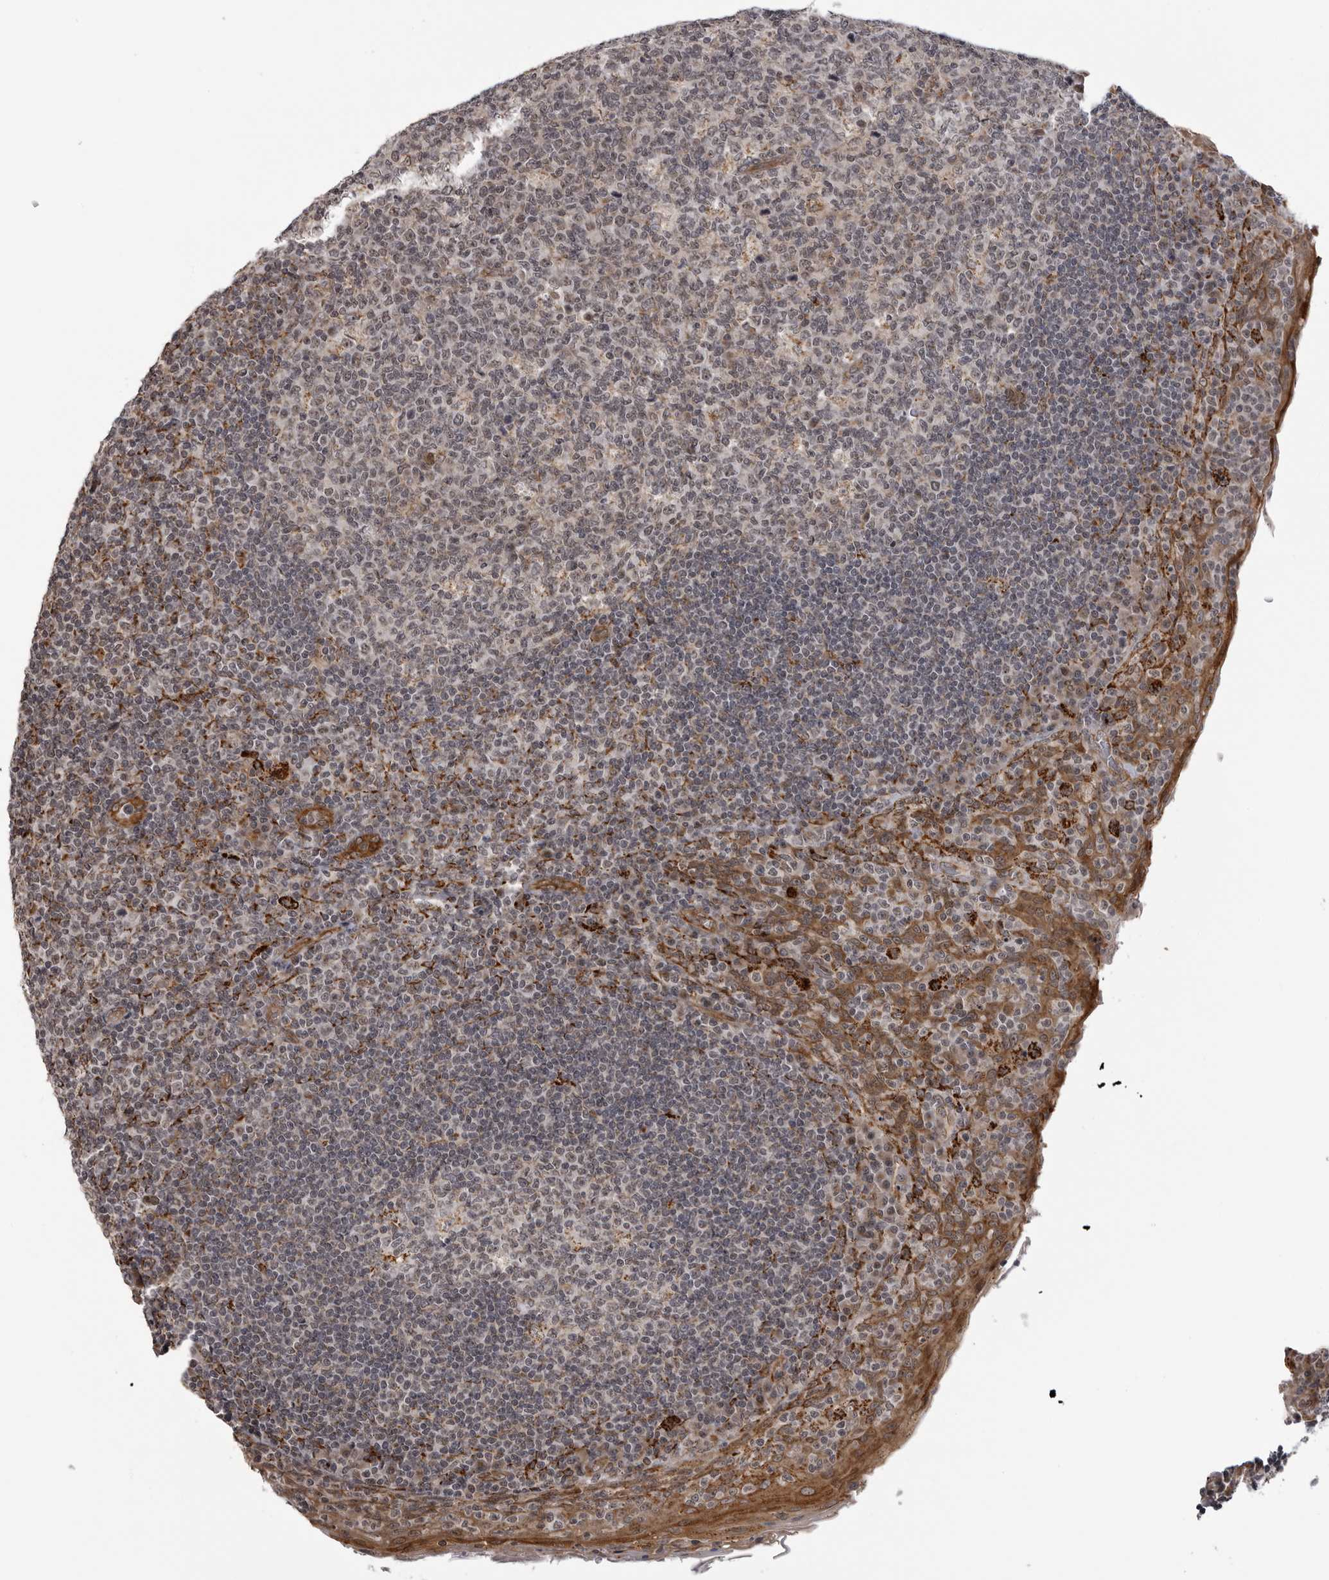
{"staining": {"intensity": "weak", "quantity": "<25%", "location": "cytoplasmic/membranous"}, "tissue": "tonsil", "cell_type": "Germinal center cells", "image_type": "normal", "snomed": [{"axis": "morphology", "description": "Normal tissue, NOS"}, {"axis": "topography", "description": "Tonsil"}], "caption": "Immunohistochemistry (IHC) of normal human tonsil shows no positivity in germinal center cells.", "gene": "DNAH14", "patient": {"sex": "male", "age": 17}}